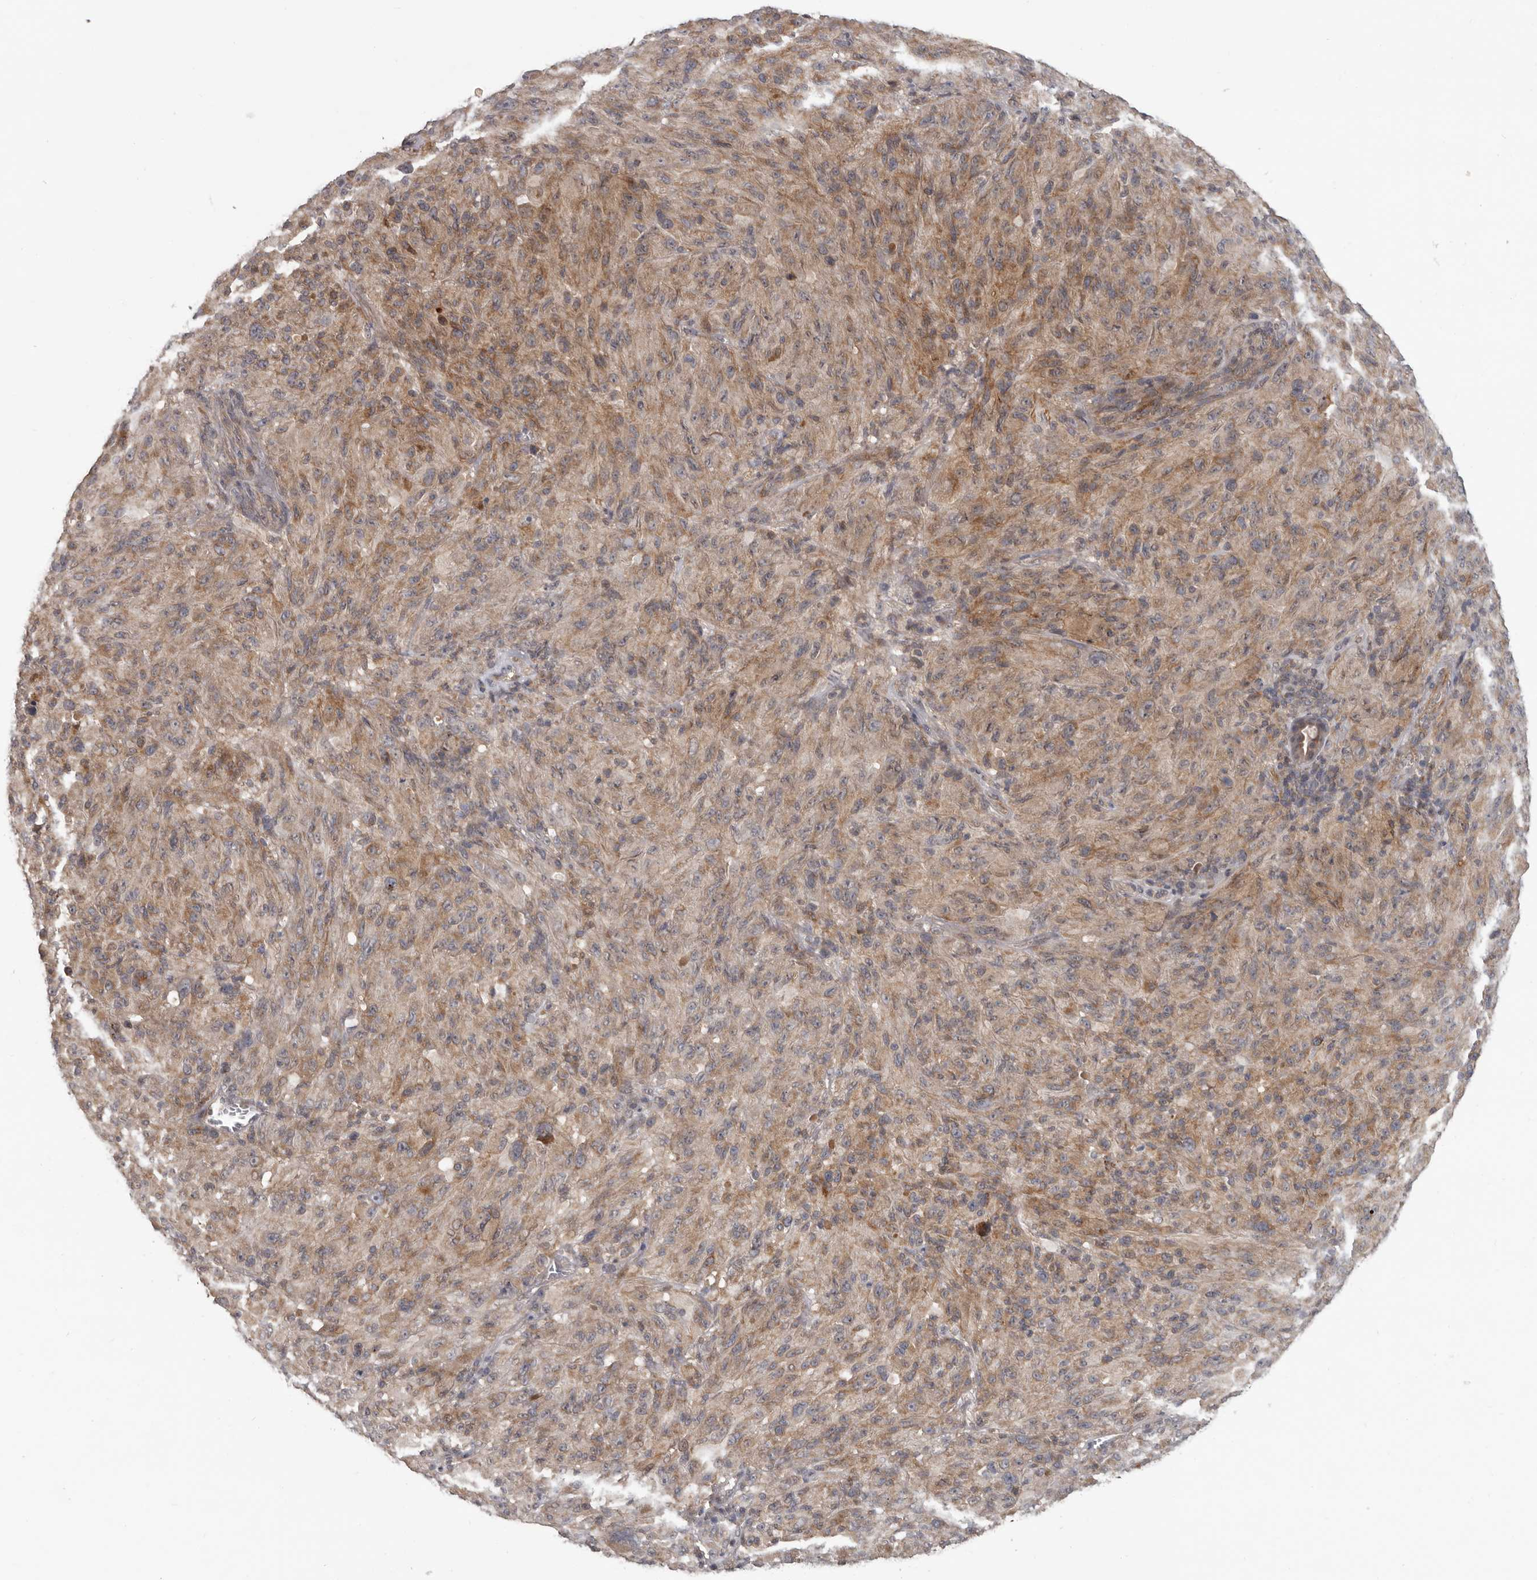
{"staining": {"intensity": "moderate", "quantity": ">75%", "location": "cytoplasmic/membranous"}, "tissue": "melanoma", "cell_type": "Tumor cells", "image_type": "cancer", "snomed": [{"axis": "morphology", "description": "Malignant melanoma, NOS"}, {"axis": "topography", "description": "Skin of head"}], "caption": "The micrograph demonstrates staining of melanoma, revealing moderate cytoplasmic/membranous protein positivity (brown color) within tumor cells.", "gene": "FGFR4", "patient": {"sex": "male", "age": 96}}